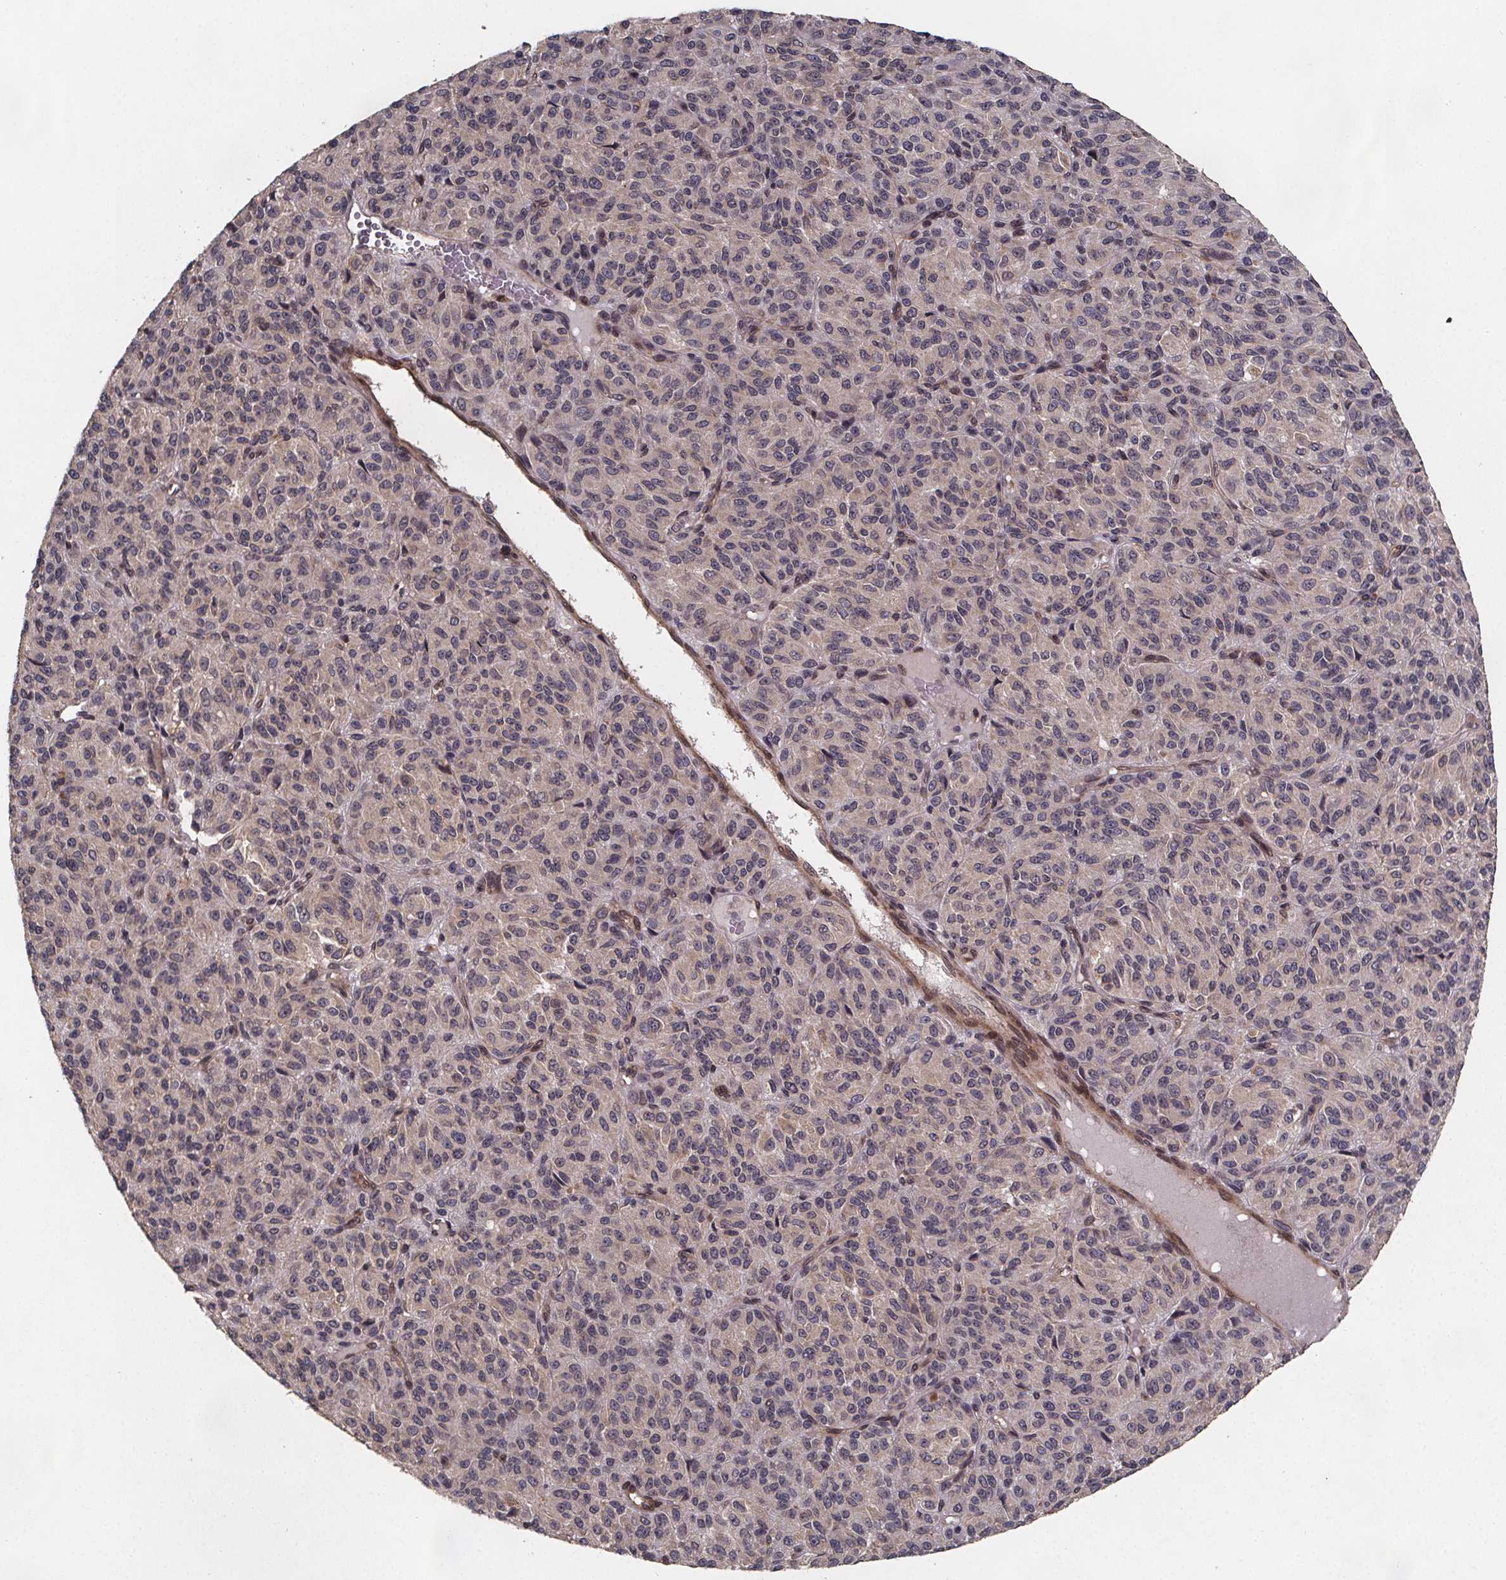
{"staining": {"intensity": "negative", "quantity": "none", "location": "none"}, "tissue": "melanoma", "cell_type": "Tumor cells", "image_type": "cancer", "snomed": [{"axis": "morphology", "description": "Malignant melanoma, Metastatic site"}, {"axis": "topography", "description": "Brain"}], "caption": "This histopathology image is of malignant melanoma (metastatic site) stained with immunohistochemistry to label a protein in brown with the nuclei are counter-stained blue. There is no positivity in tumor cells.", "gene": "PIERCE2", "patient": {"sex": "female", "age": 56}}